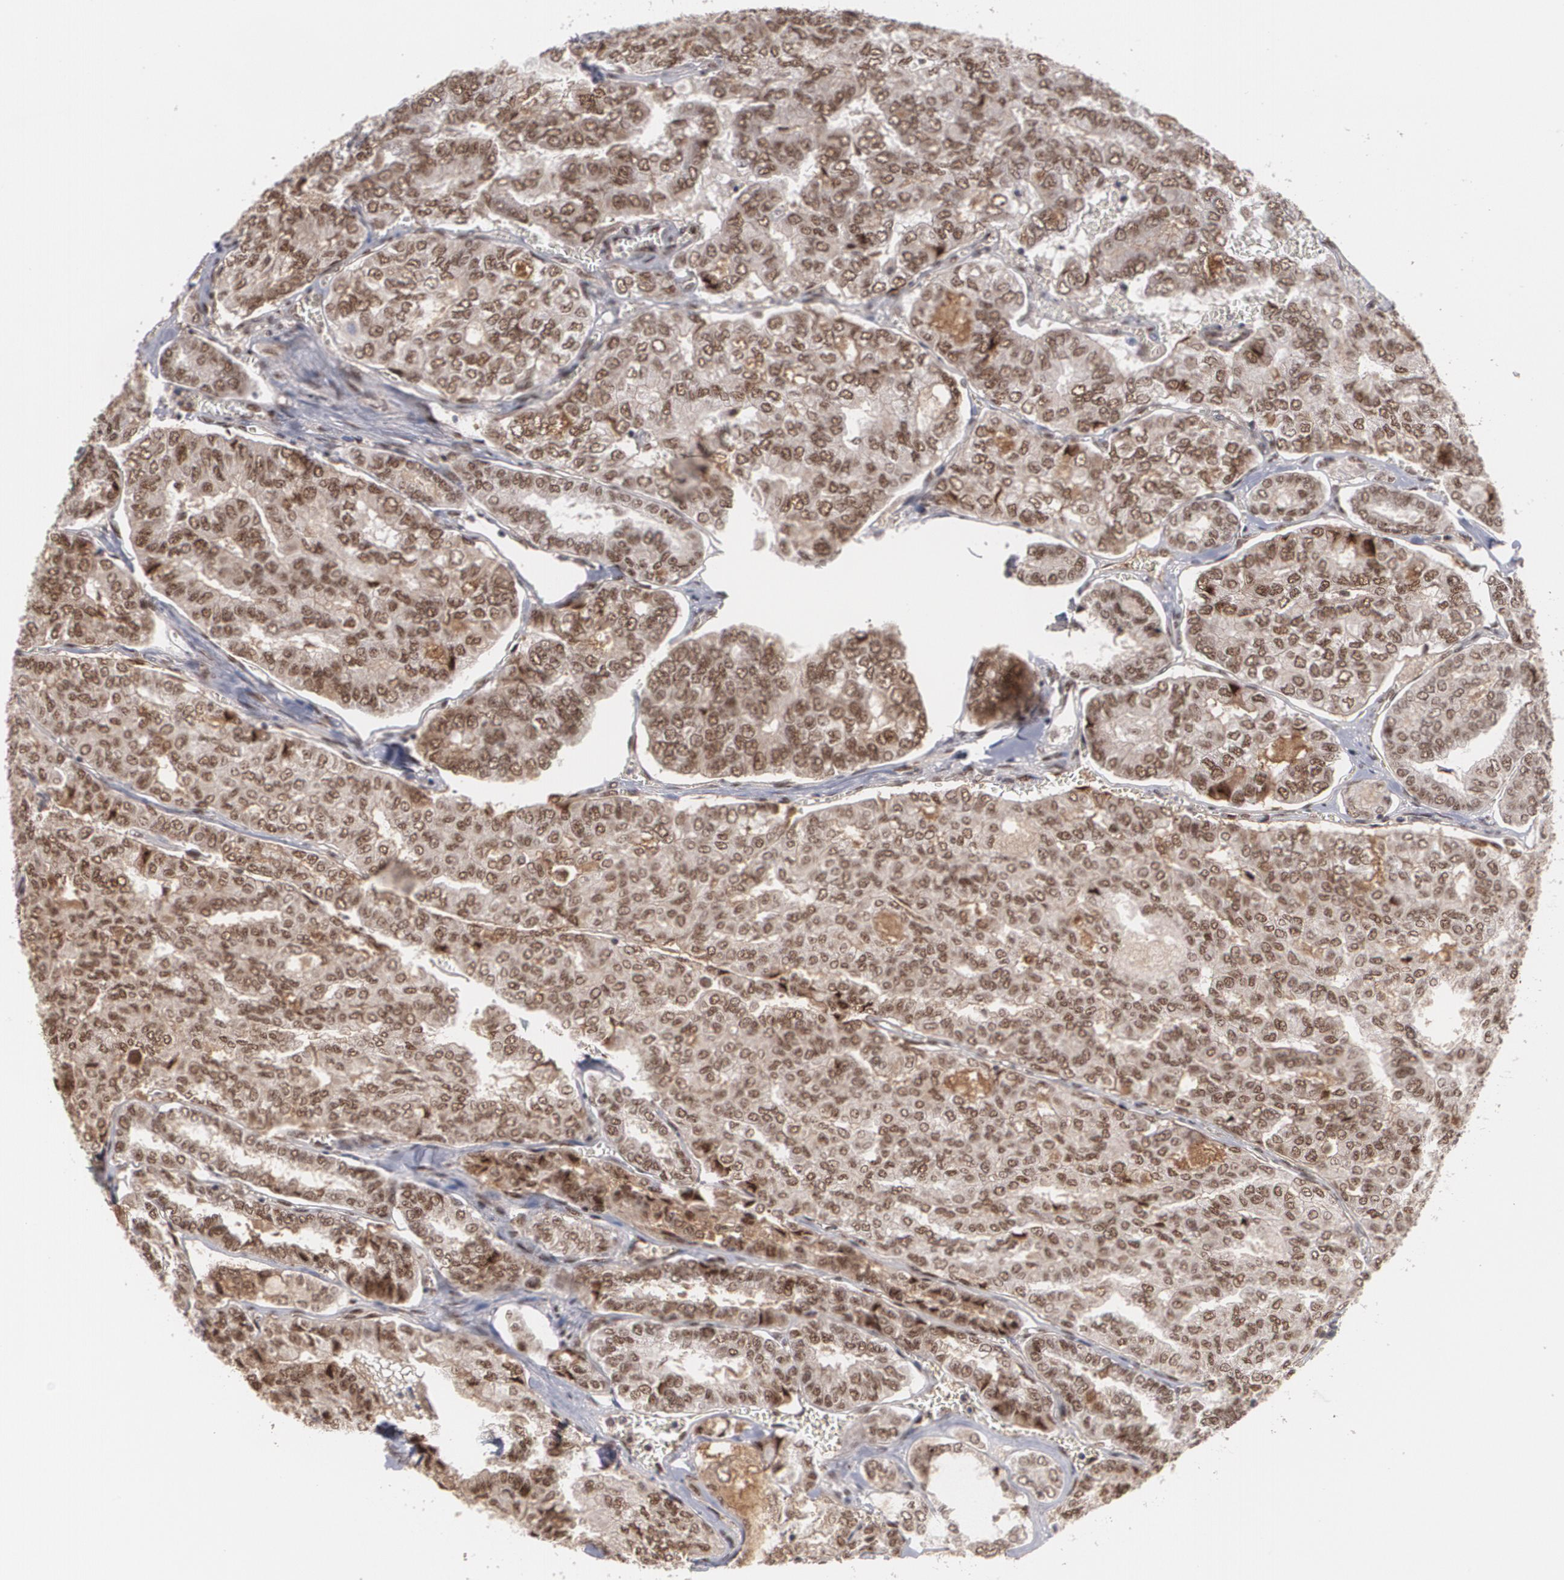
{"staining": {"intensity": "moderate", "quantity": ">75%", "location": "nuclear"}, "tissue": "thyroid cancer", "cell_type": "Tumor cells", "image_type": "cancer", "snomed": [{"axis": "morphology", "description": "Papillary adenocarcinoma, NOS"}, {"axis": "topography", "description": "Thyroid gland"}], "caption": "A photomicrograph showing moderate nuclear staining in about >75% of tumor cells in papillary adenocarcinoma (thyroid), as visualized by brown immunohistochemical staining.", "gene": "ZNF234", "patient": {"sex": "female", "age": 35}}